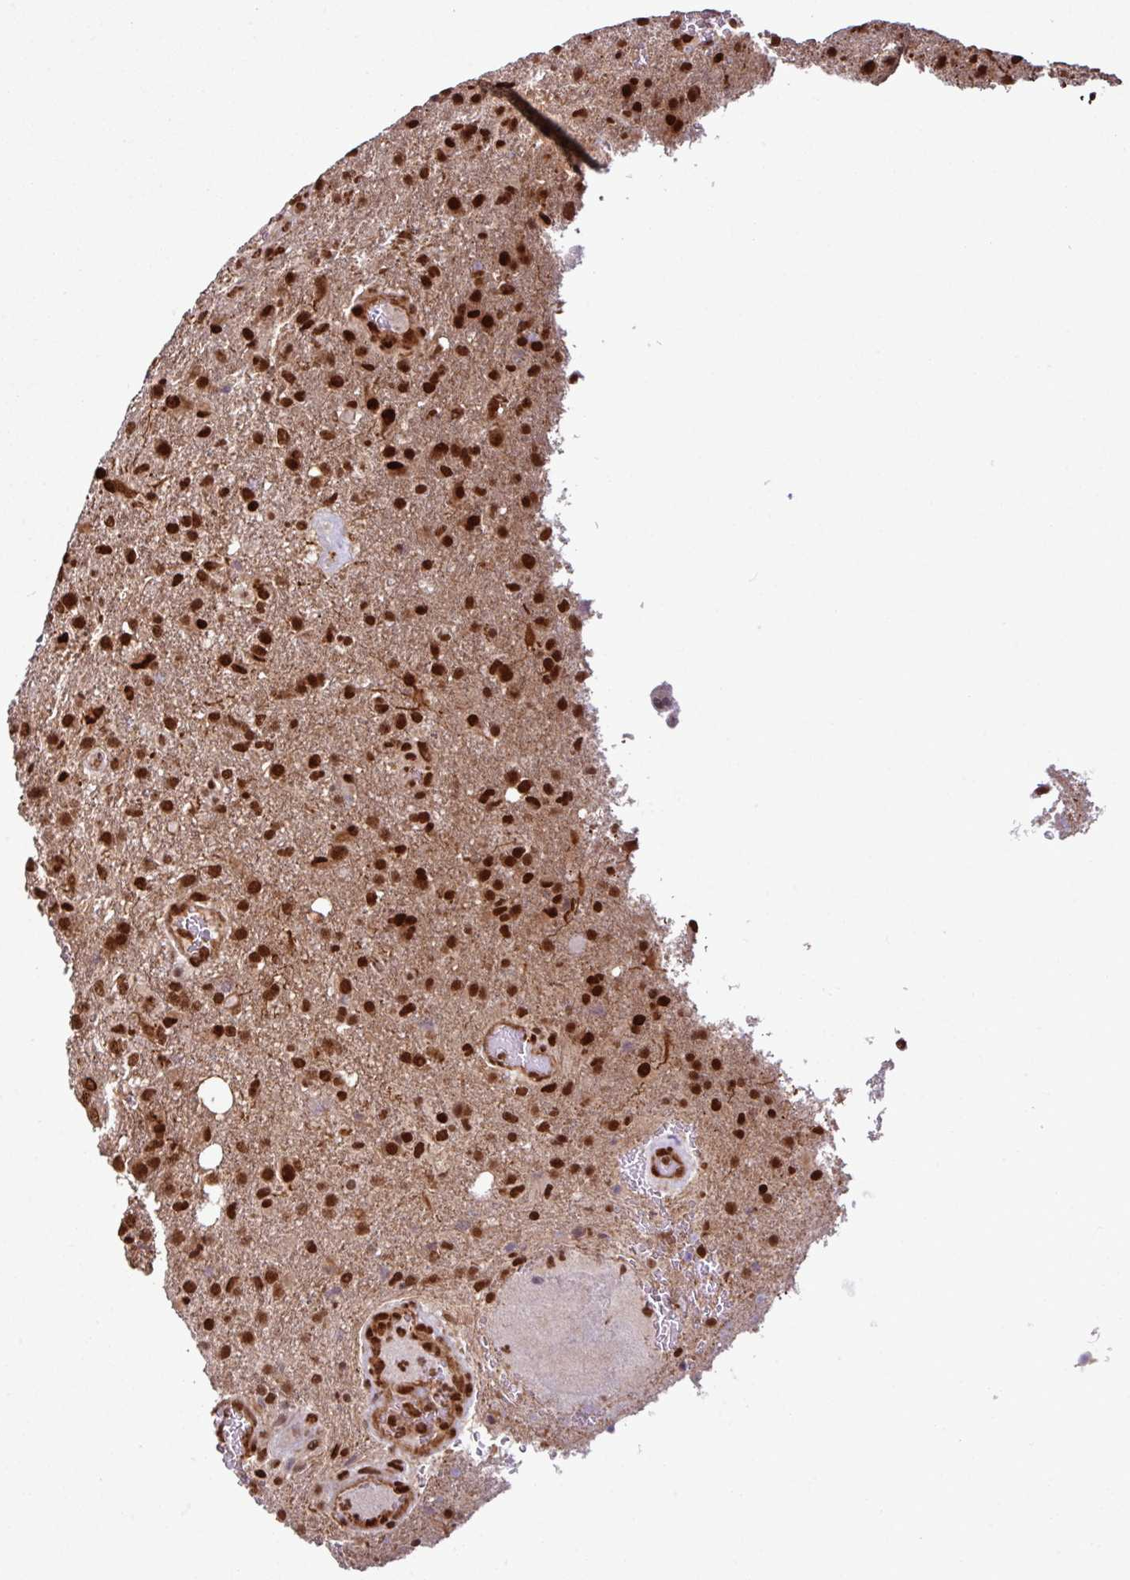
{"staining": {"intensity": "strong", "quantity": ">75%", "location": "nuclear"}, "tissue": "glioma", "cell_type": "Tumor cells", "image_type": "cancer", "snomed": [{"axis": "morphology", "description": "Glioma, malignant, High grade"}, {"axis": "topography", "description": "Brain"}], "caption": "IHC (DAB) staining of malignant glioma (high-grade) demonstrates strong nuclear protein positivity in approximately >75% of tumor cells.", "gene": "MORF4L2", "patient": {"sex": "female", "age": 74}}